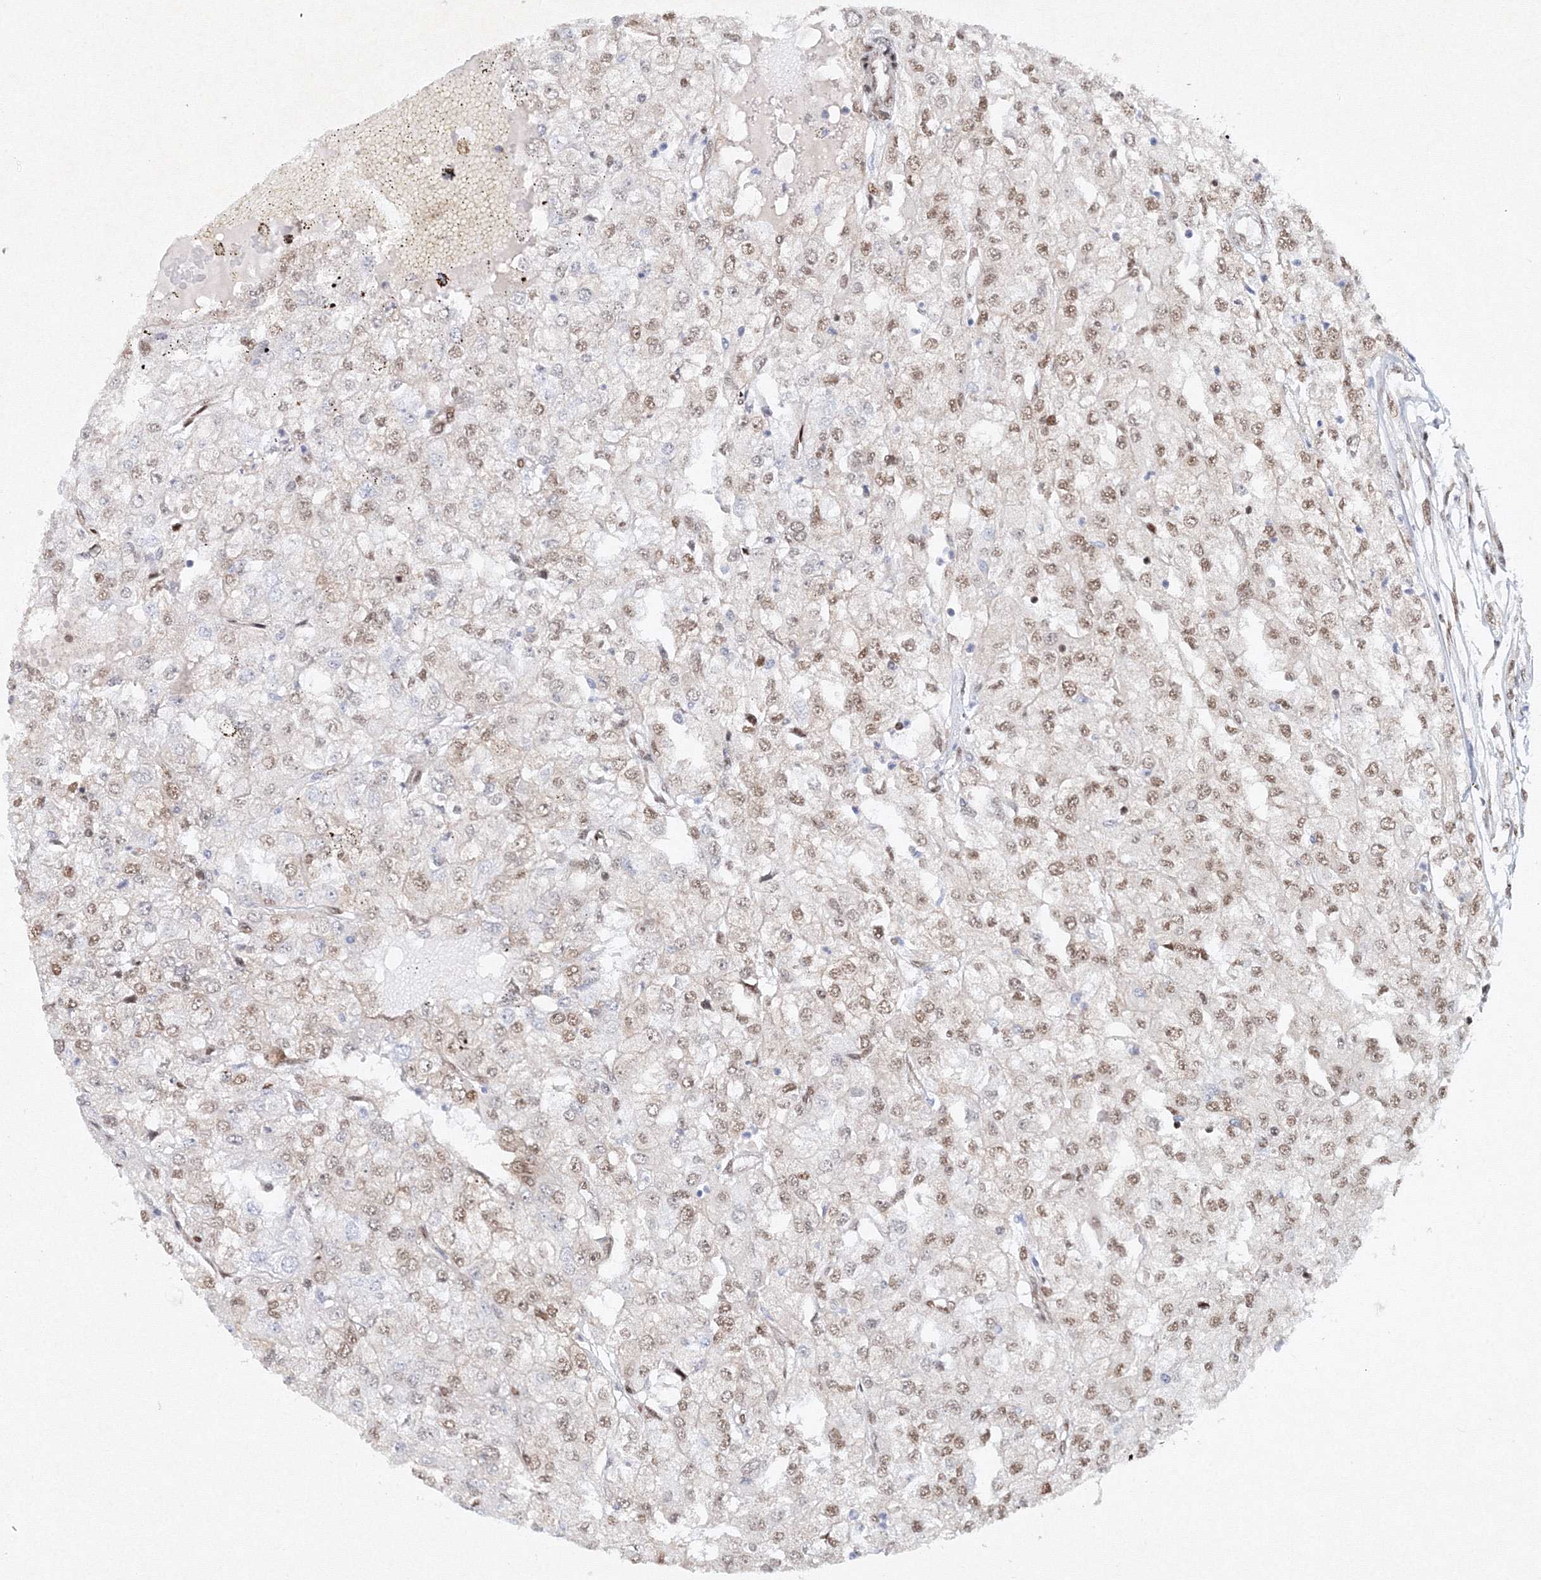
{"staining": {"intensity": "weak", "quantity": ">75%", "location": "nuclear"}, "tissue": "renal cancer", "cell_type": "Tumor cells", "image_type": "cancer", "snomed": [{"axis": "morphology", "description": "Adenocarcinoma, NOS"}, {"axis": "topography", "description": "Kidney"}], "caption": "There is low levels of weak nuclear positivity in tumor cells of renal cancer, as demonstrated by immunohistochemical staining (brown color).", "gene": "SNRPC", "patient": {"sex": "female", "age": 54}}